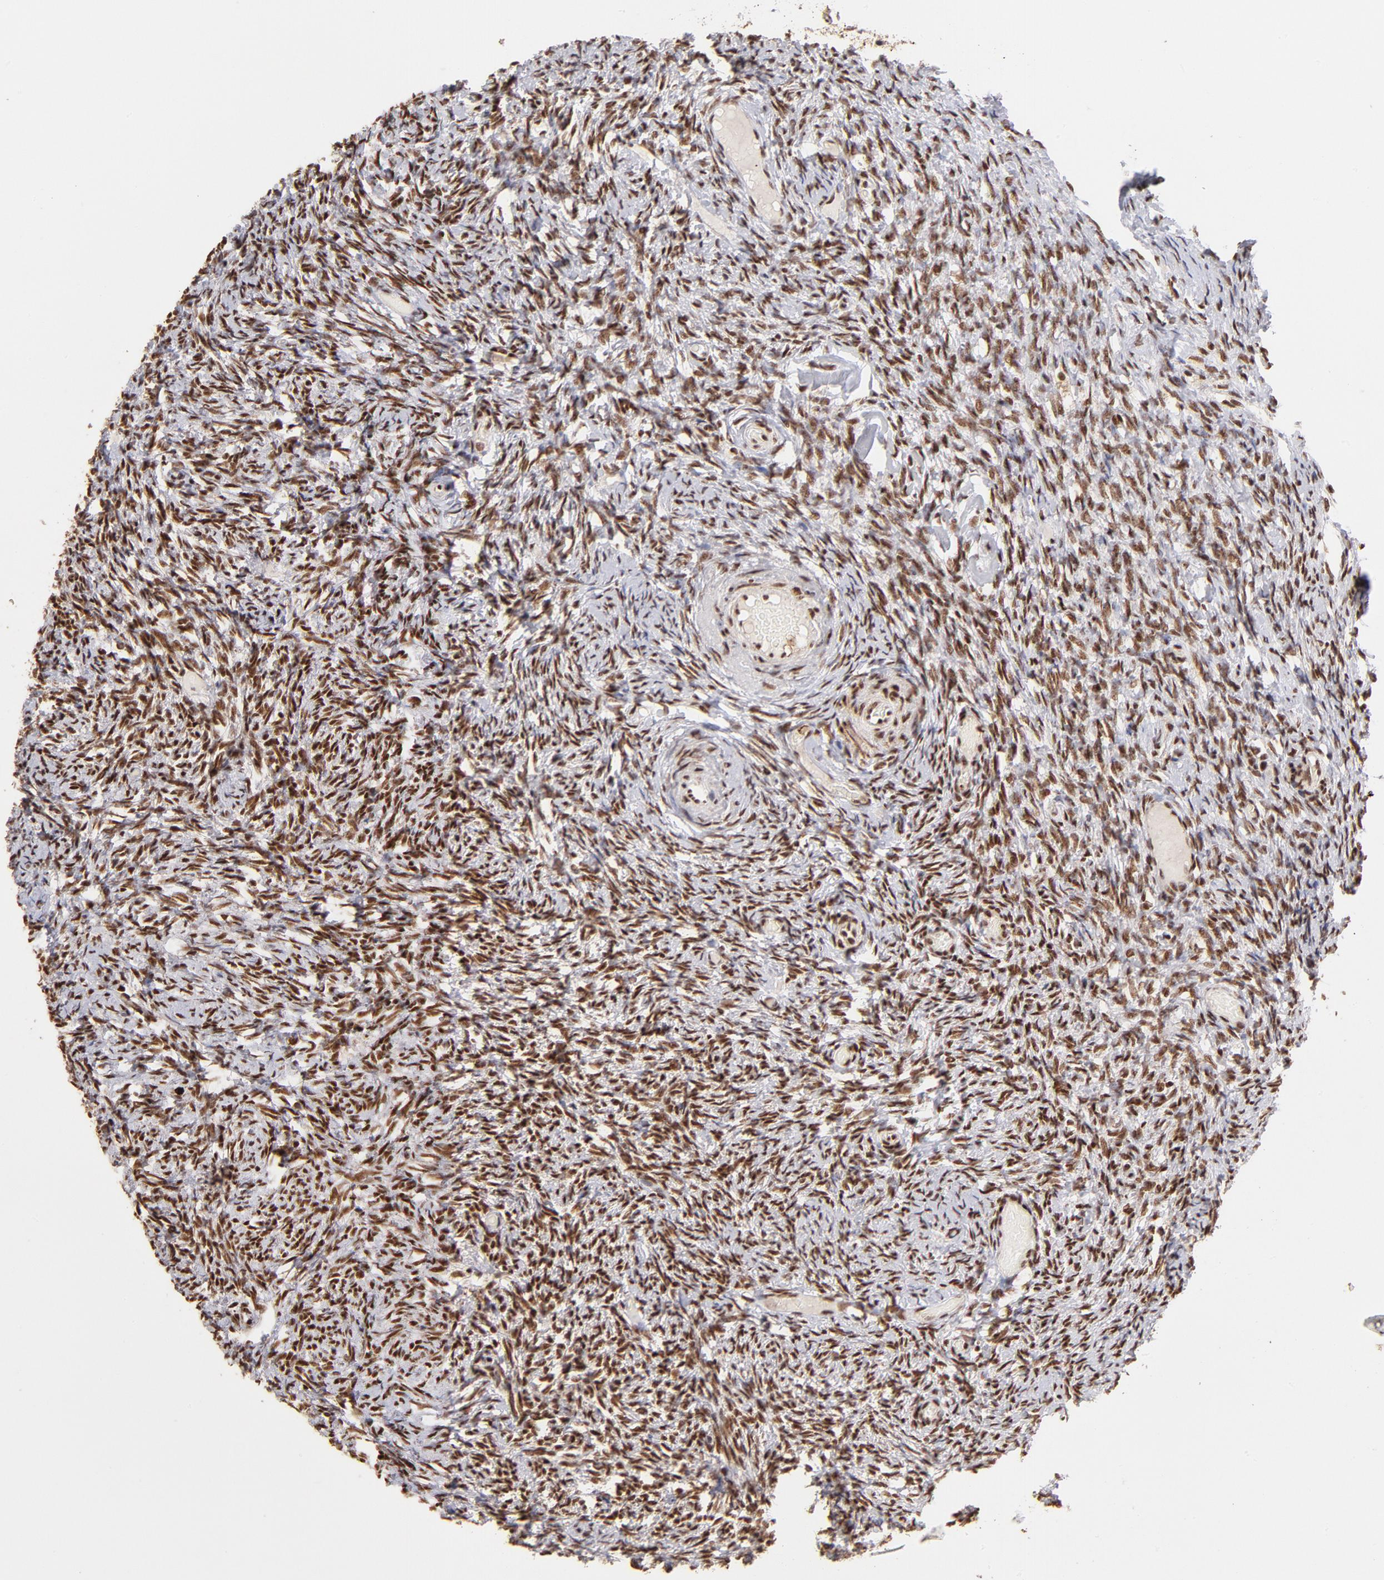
{"staining": {"intensity": "moderate", "quantity": ">75%", "location": "cytoplasmic/membranous,nuclear"}, "tissue": "ovary", "cell_type": "Ovarian stroma cells", "image_type": "normal", "snomed": [{"axis": "morphology", "description": "Normal tissue, NOS"}, {"axis": "topography", "description": "Ovary"}], "caption": "A high-resolution photomicrograph shows immunohistochemistry (IHC) staining of unremarkable ovary, which displays moderate cytoplasmic/membranous,nuclear staining in approximately >75% of ovarian stroma cells. The protein of interest is stained brown, and the nuclei are stained in blue (DAB IHC with brightfield microscopy, high magnification).", "gene": "ZFX", "patient": {"sex": "female", "age": 60}}